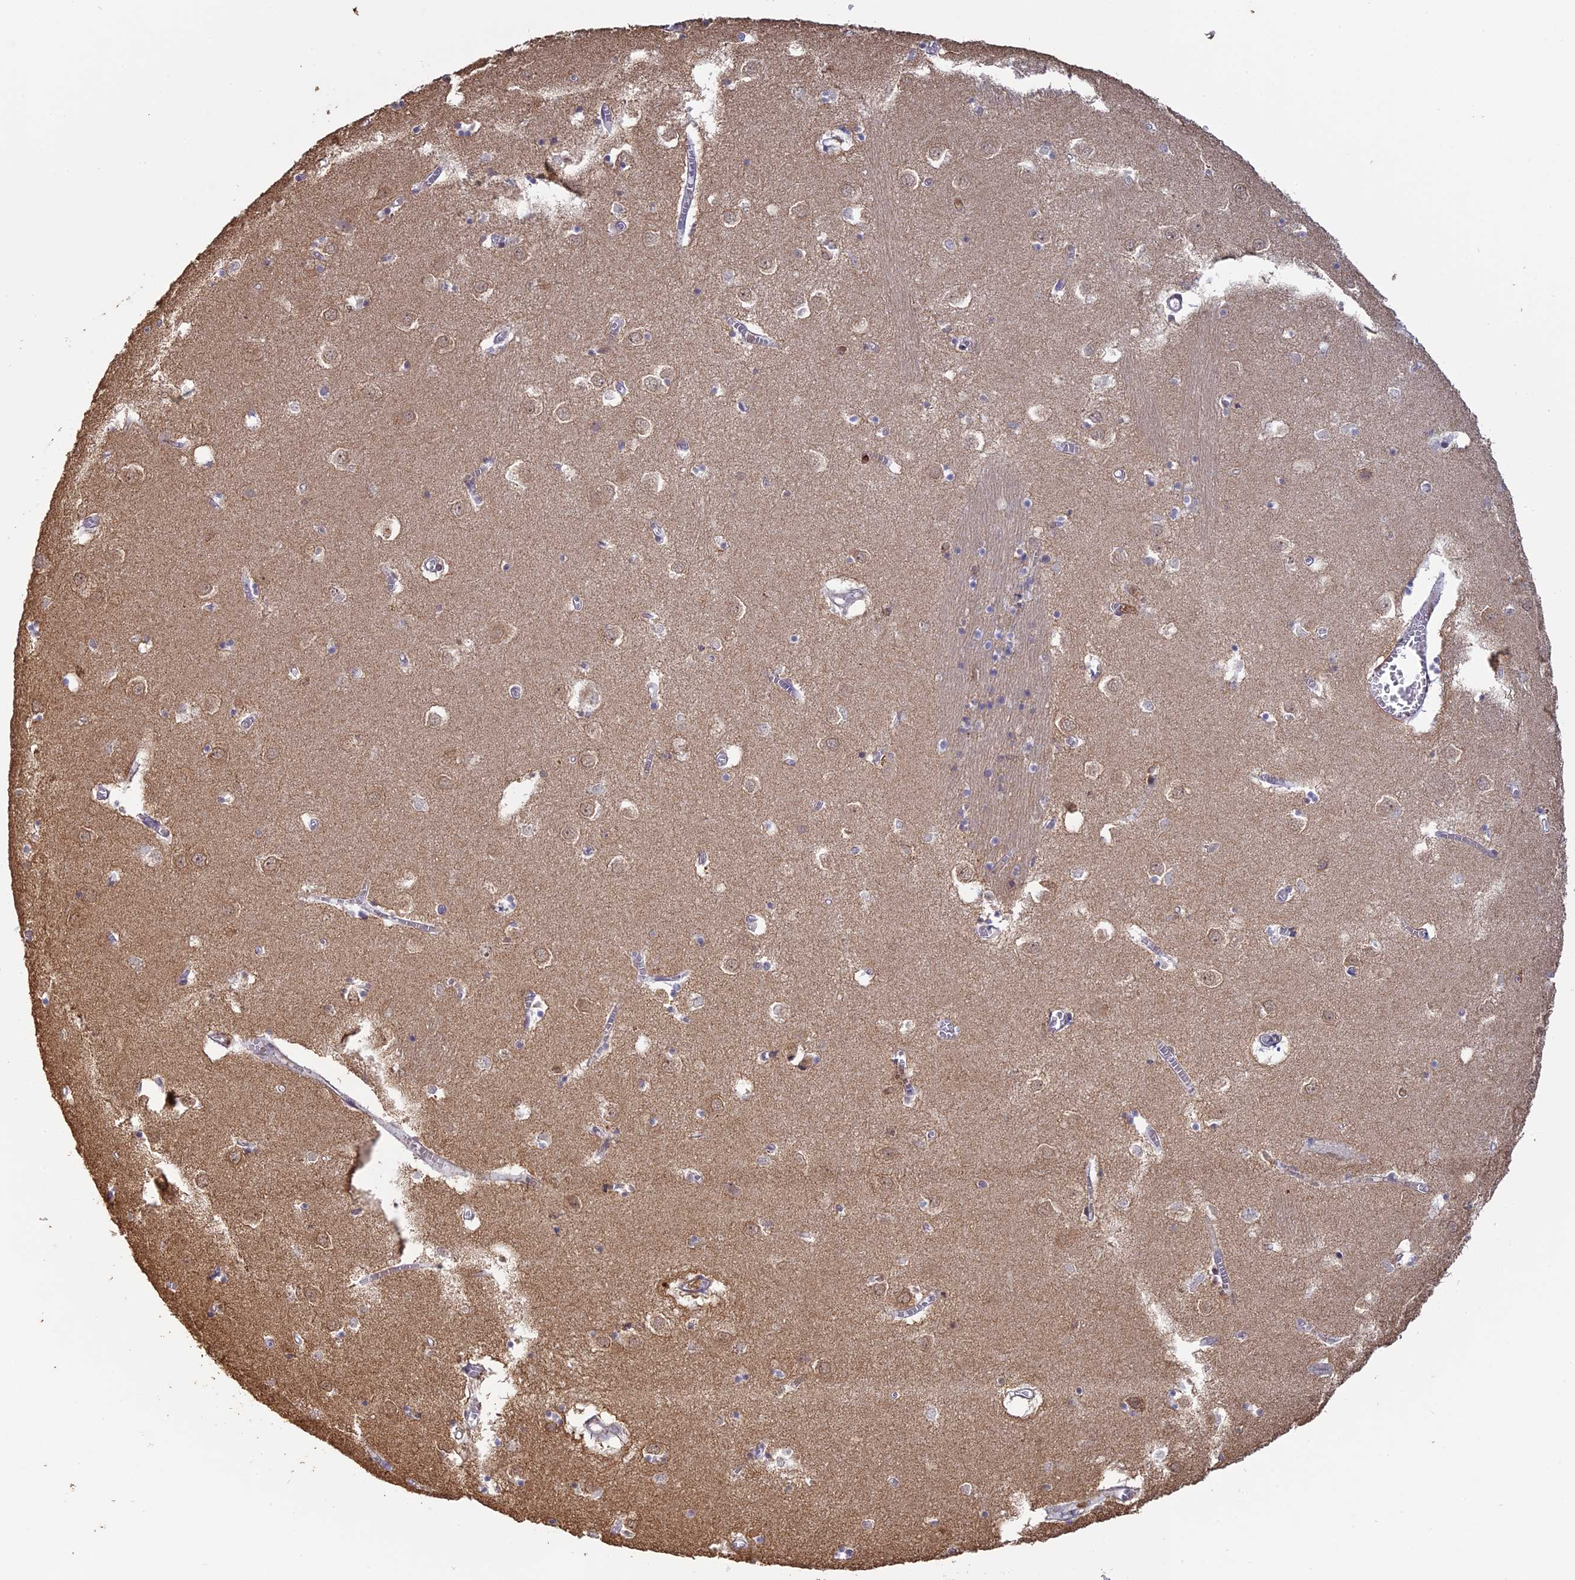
{"staining": {"intensity": "negative", "quantity": "none", "location": "none"}, "tissue": "caudate", "cell_type": "Glial cells", "image_type": "normal", "snomed": [{"axis": "morphology", "description": "Normal tissue, NOS"}, {"axis": "topography", "description": "Lateral ventricle wall"}], "caption": "Image shows no significant protein positivity in glial cells of benign caudate. (DAB IHC, high magnification).", "gene": "APOBR", "patient": {"sex": "male", "age": 70}}